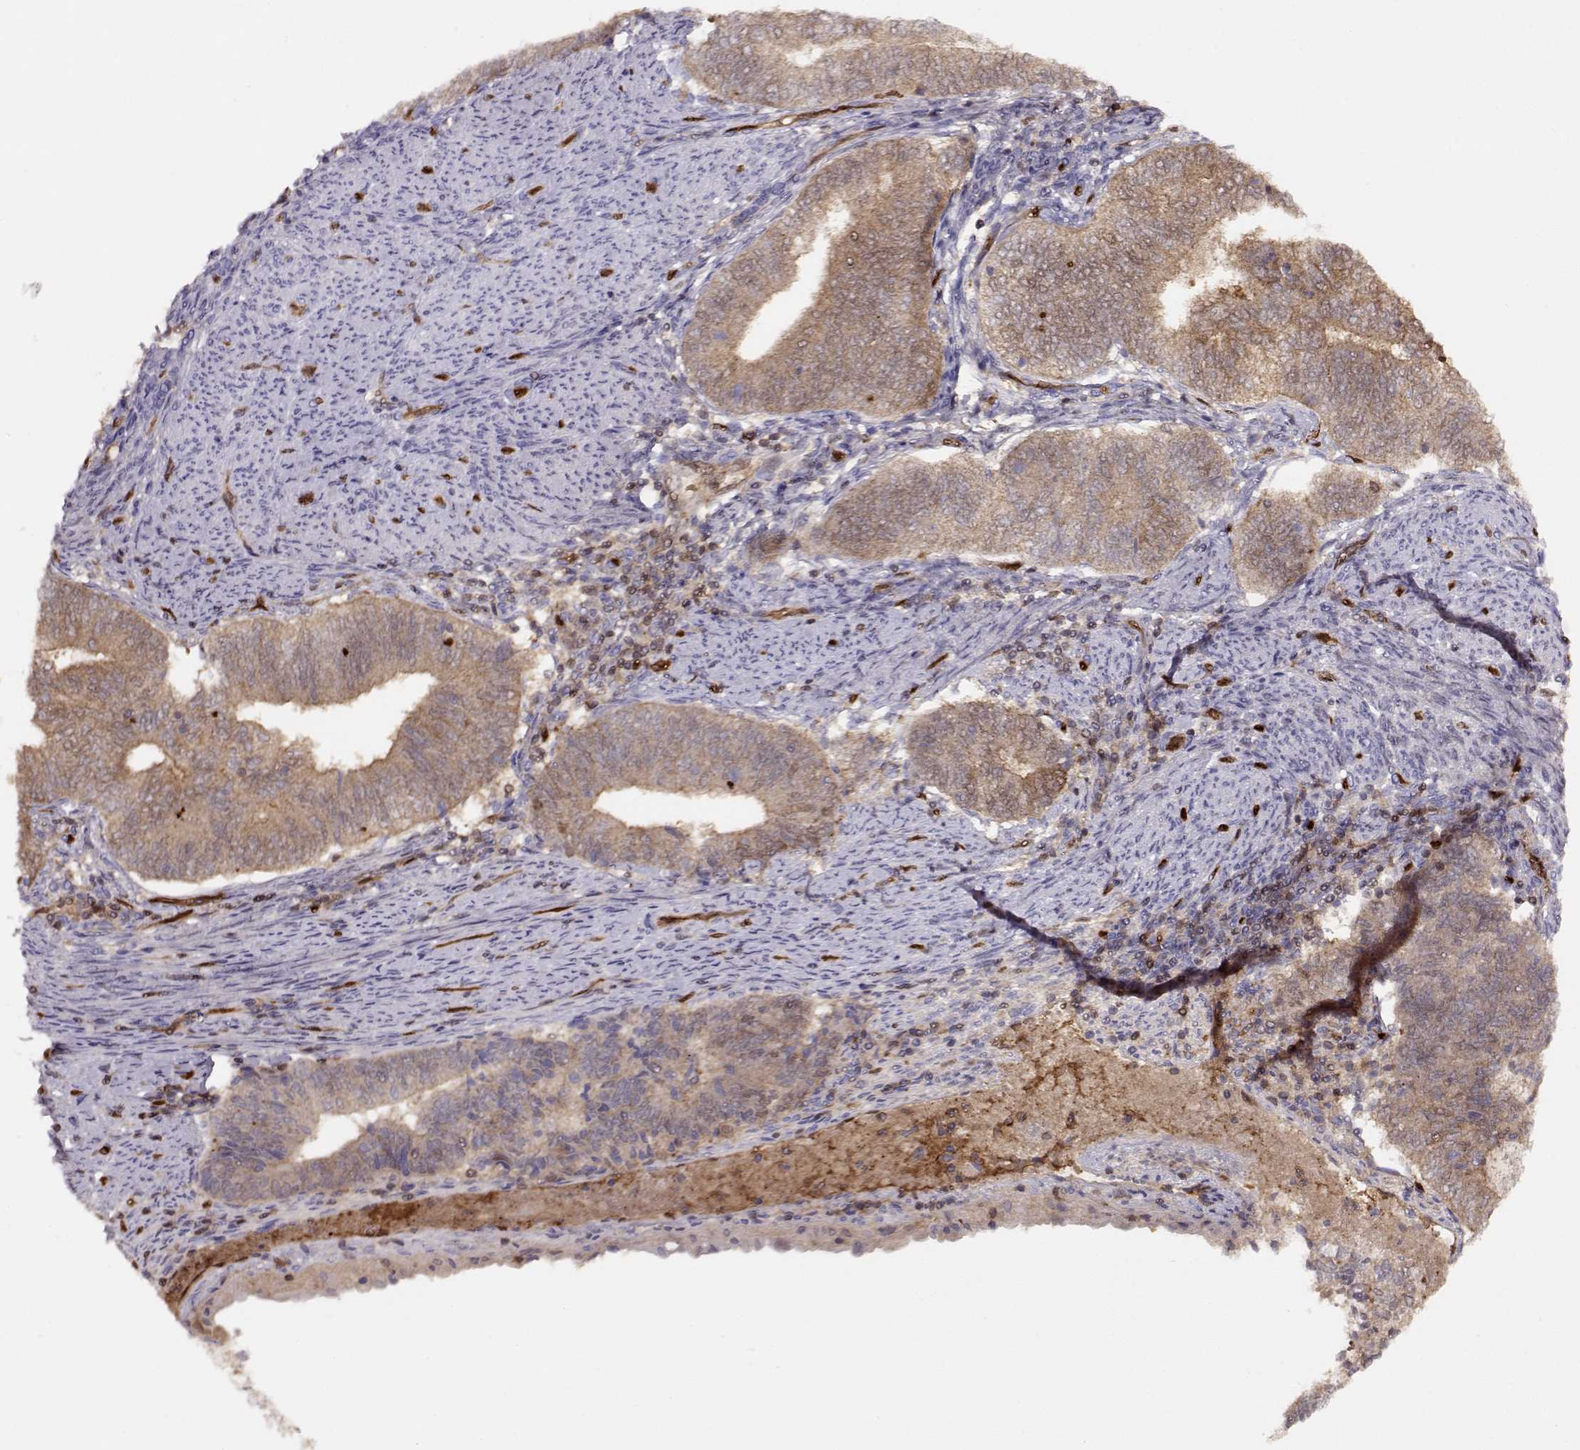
{"staining": {"intensity": "weak", "quantity": ">75%", "location": "cytoplasmic/membranous"}, "tissue": "endometrial cancer", "cell_type": "Tumor cells", "image_type": "cancer", "snomed": [{"axis": "morphology", "description": "Adenocarcinoma, NOS"}, {"axis": "topography", "description": "Endometrium"}], "caption": "Tumor cells show weak cytoplasmic/membranous positivity in about >75% of cells in endometrial cancer. Nuclei are stained in blue.", "gene": "PNP", "patient": {"sex": "female", "age": 65}}